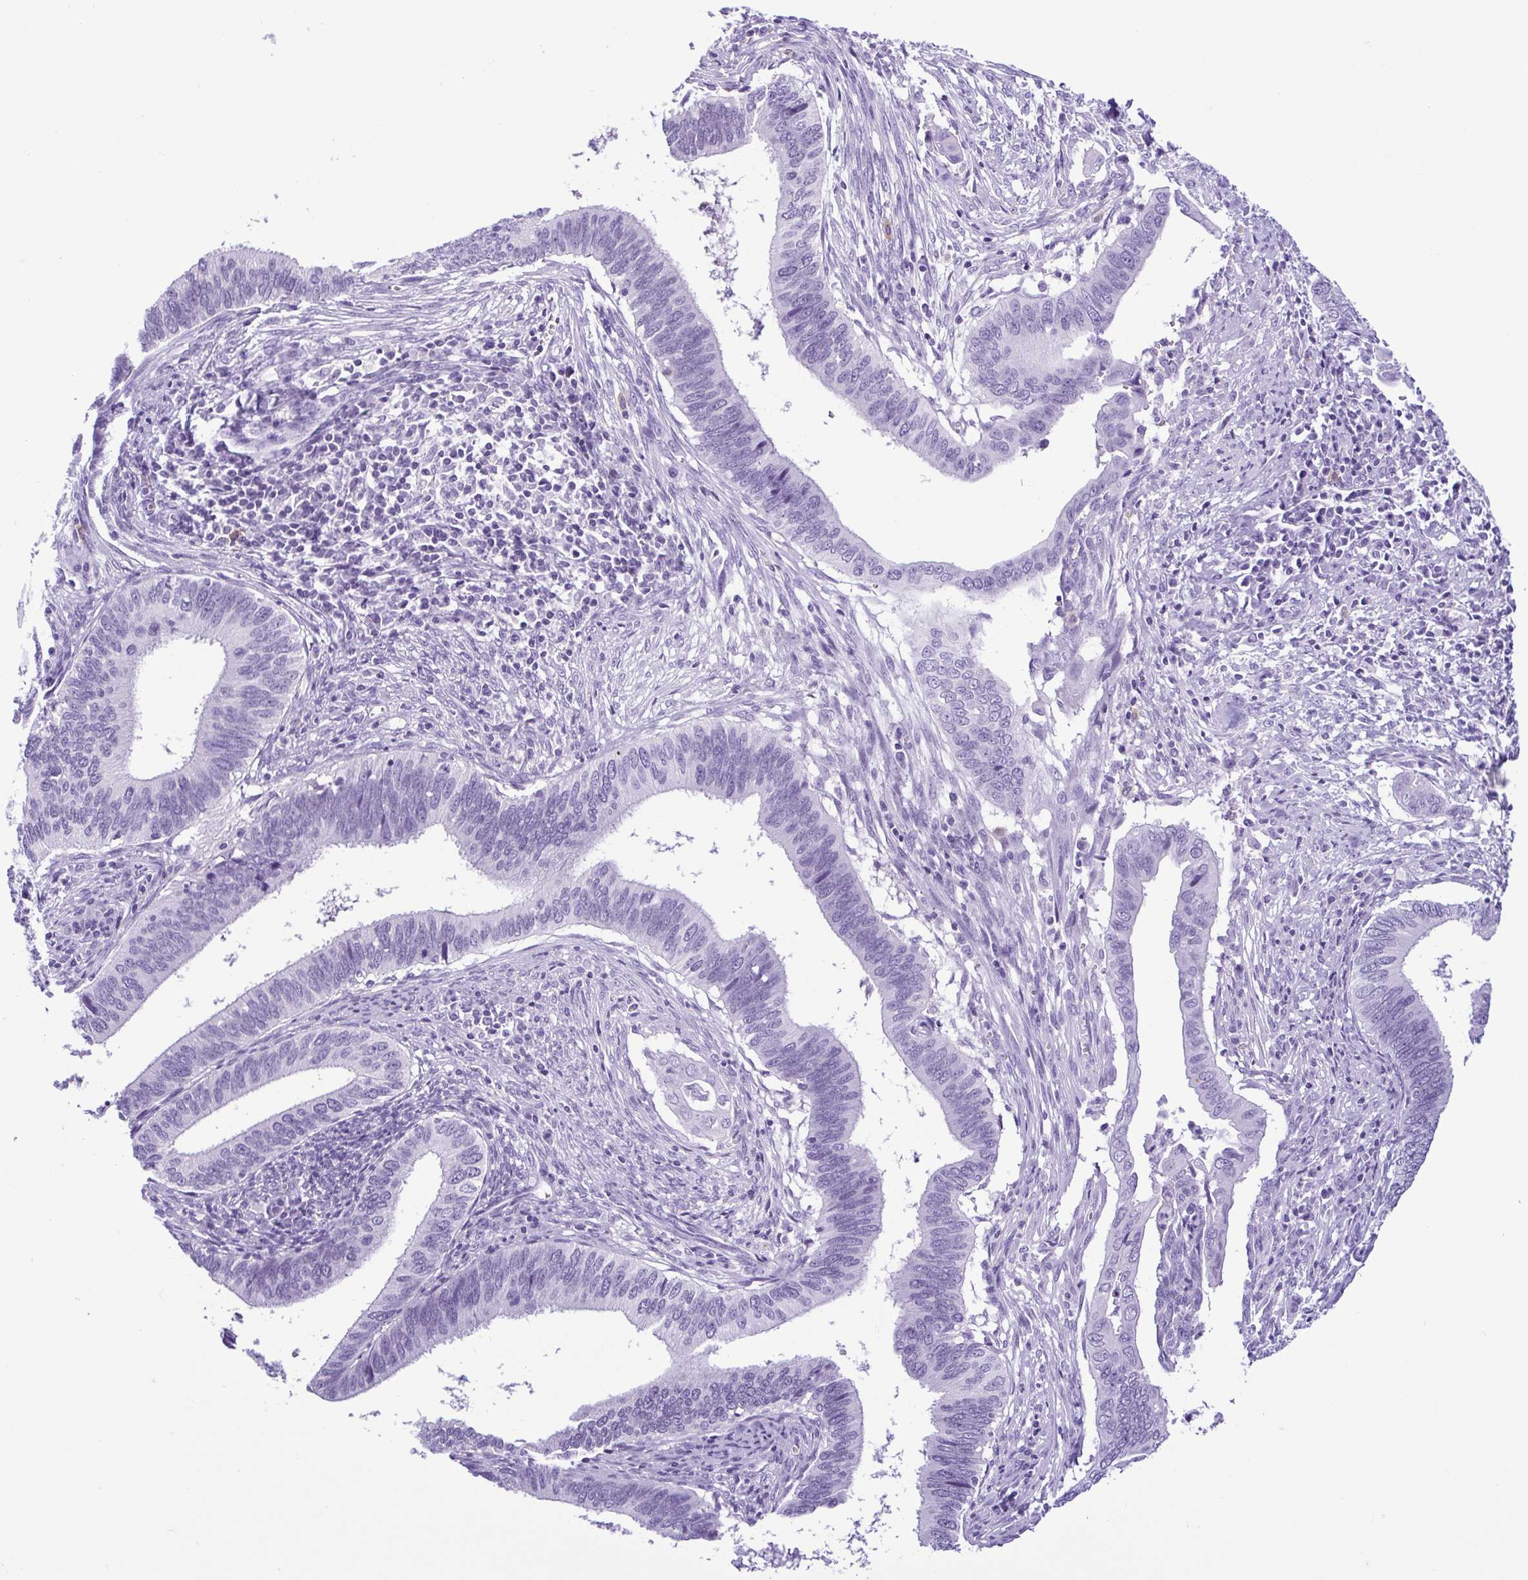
{"staining": {"intensity": "negative", "quantity": "none", "location": "none"}, "tissue": "cervical cancer", "cell_type": "Tumor cells", "image_type": "cancer", "snomed": [{"axis": "morphology", "description": "Adenocarcinoma, NOS"}, {"axis": "topography", "description": "Cervix"}], "caption": "A high-resolution photomicrograph shows immunohistochemistry (IHC) staining of cervical cancer (adenocarcinoma), which displays no significant staining in tumor cells.", "gene": "SPATA16", "patient": {"sex": "female", "age": 42}}